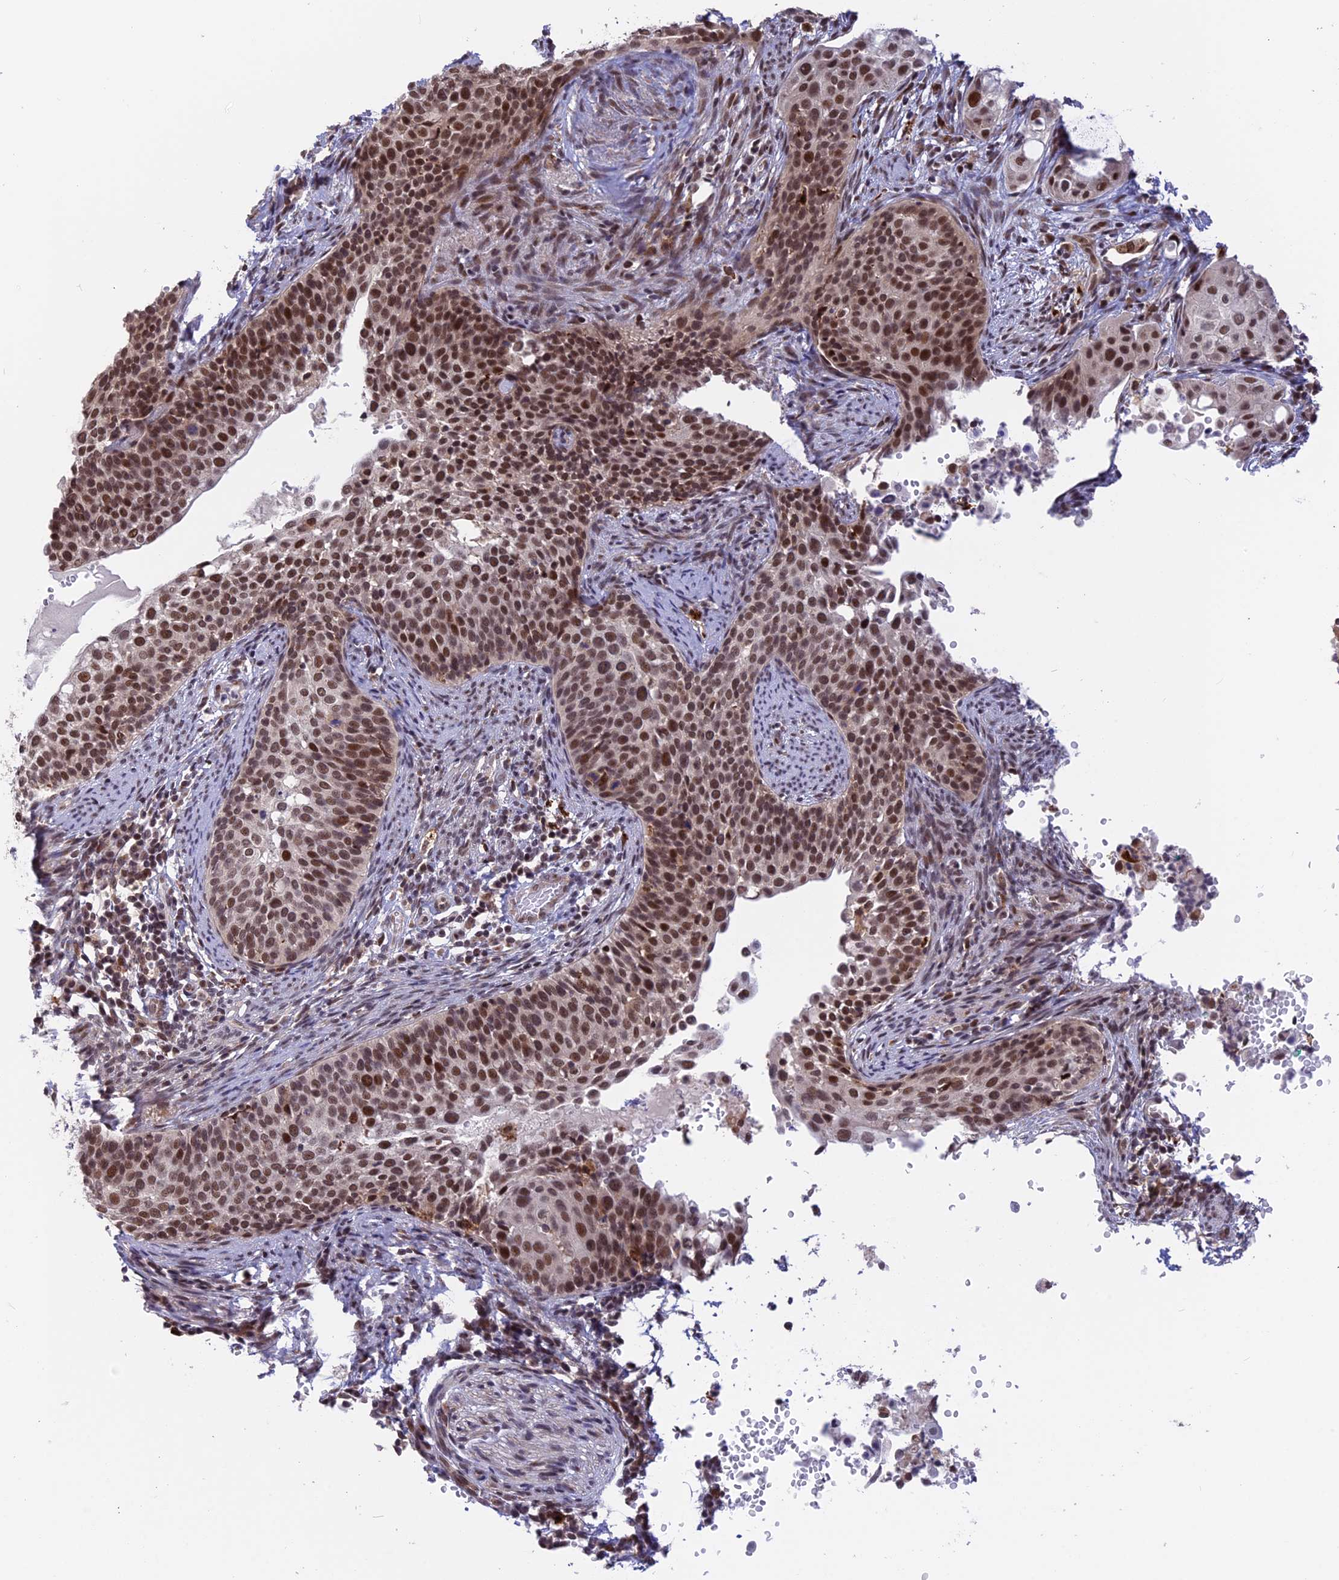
{"staining": {"intensity": "moderate", "quantity": ">75%", "location": "nuclear"}, "tissue": "cervical cancer", "cell_type": "Tumor cells", "image_type": "cancer", "snomed": [{"axis": "morphology", "description": "Squamous cell carcinoma, NOS"}, {"axis": "topography", "description": "Cervix"}], "caption": "An immunohistochemistry histopathology image of neoplastic tissue is shown. Protein staining in brown labels moderate nuclear positivity in cervical squamous cell carcinoma within tumor cells. (IHC, brightfield microscopy, high magnification).", "gene": "POLR2C", "patient": {"sex": "female", "age": 44}}